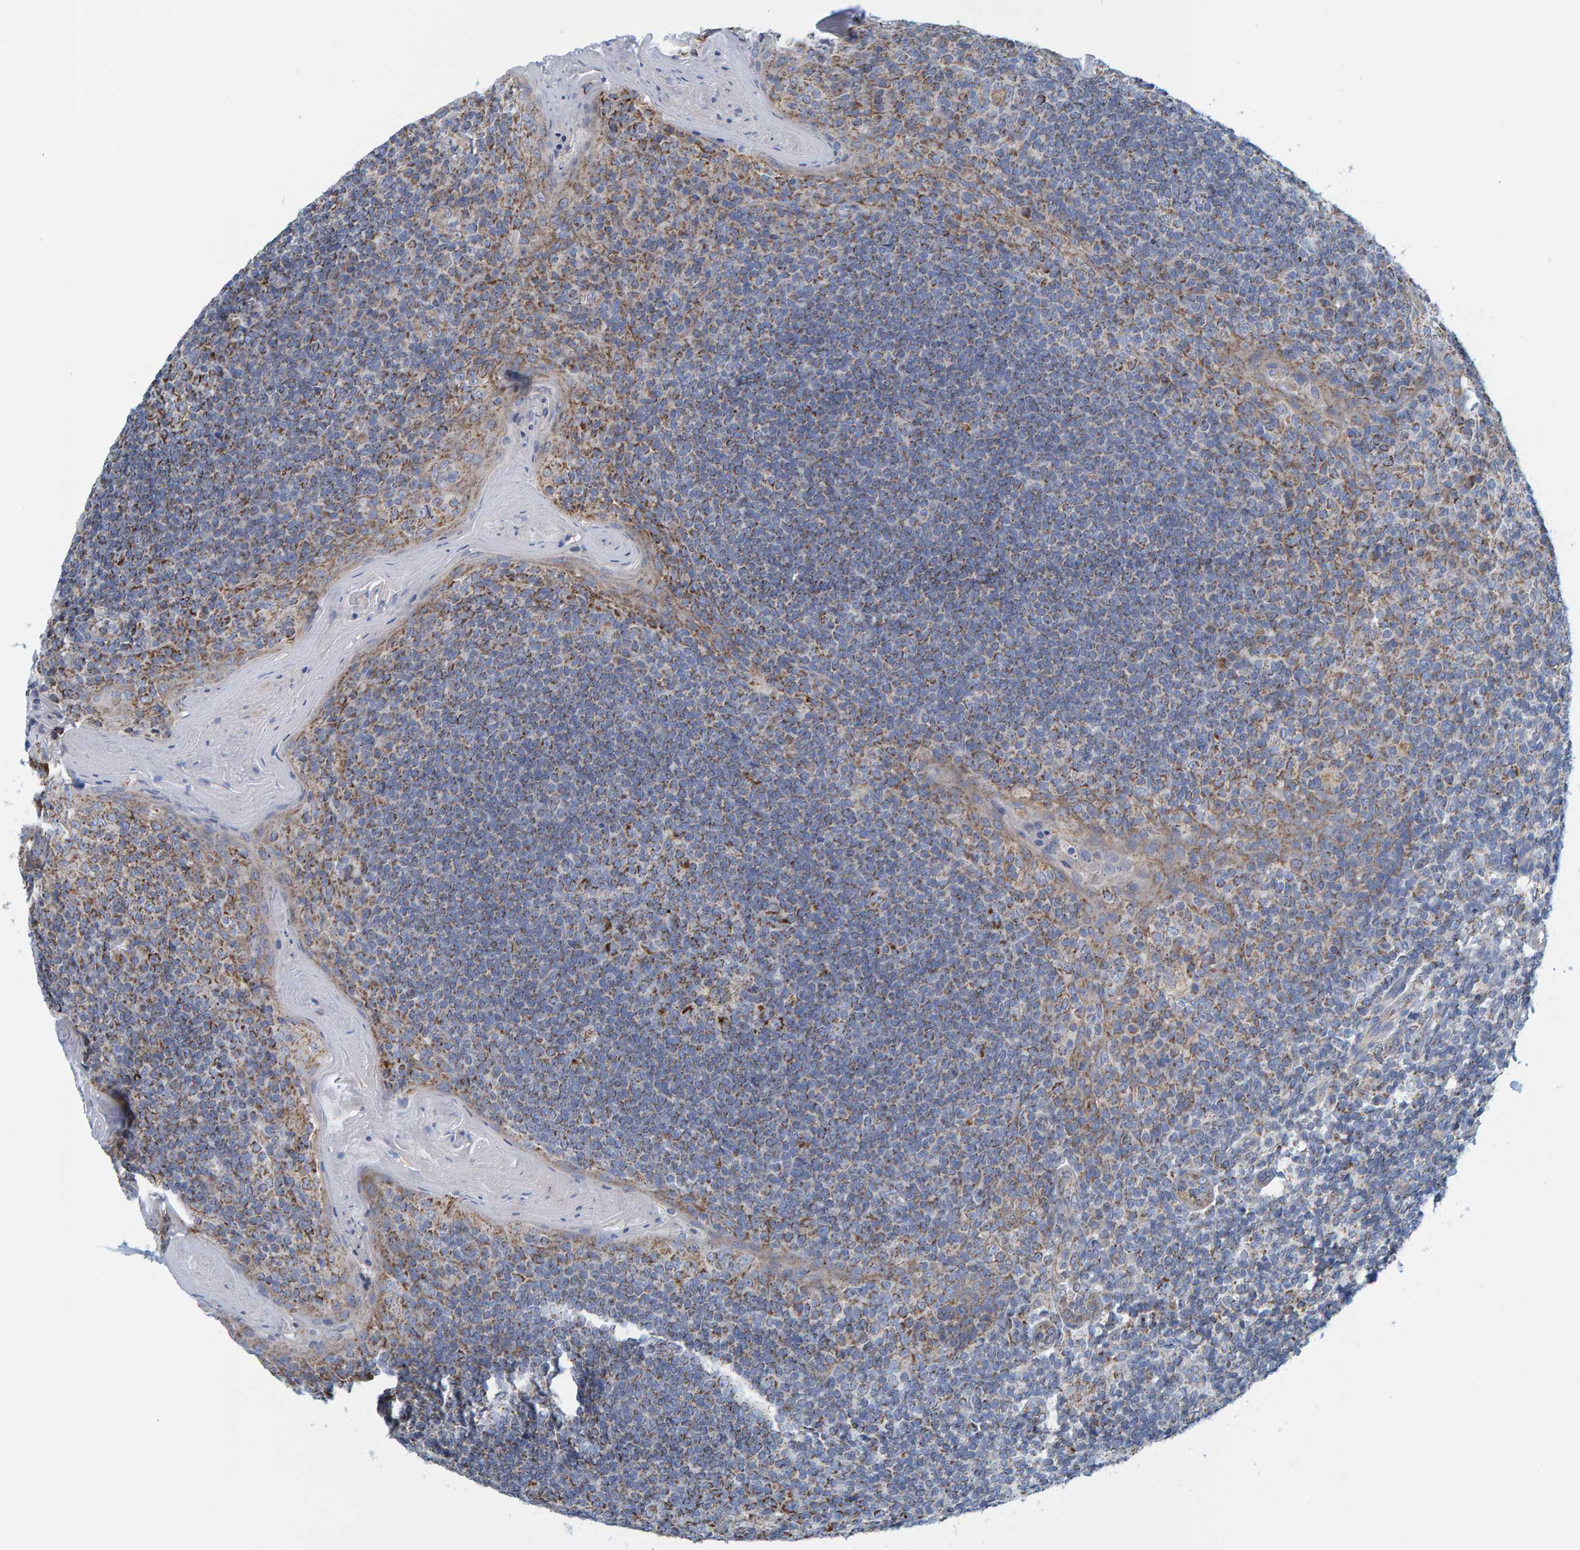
{"staining": {"intensity": "strong", "quantity": ">75%", "location": "cytoplasmic/membranous"}, "tissue": "tonsil", "cell_type": "Germinal center cells", "image_type": "normal", "snomed": [{"axis": "morphology", "description": "Normal tissue, NOS"}, {"axis": "topography", "description": "Tonsil"}], "caption": "Immunohistochemical staining of normal tonsil exhibits >75% levels of strong cytoplasmic/membranous protein expression in approximately >75% of germinal center cells.", "gene": "MRPS7", "patient": {"sex": "male", "age": 31}}